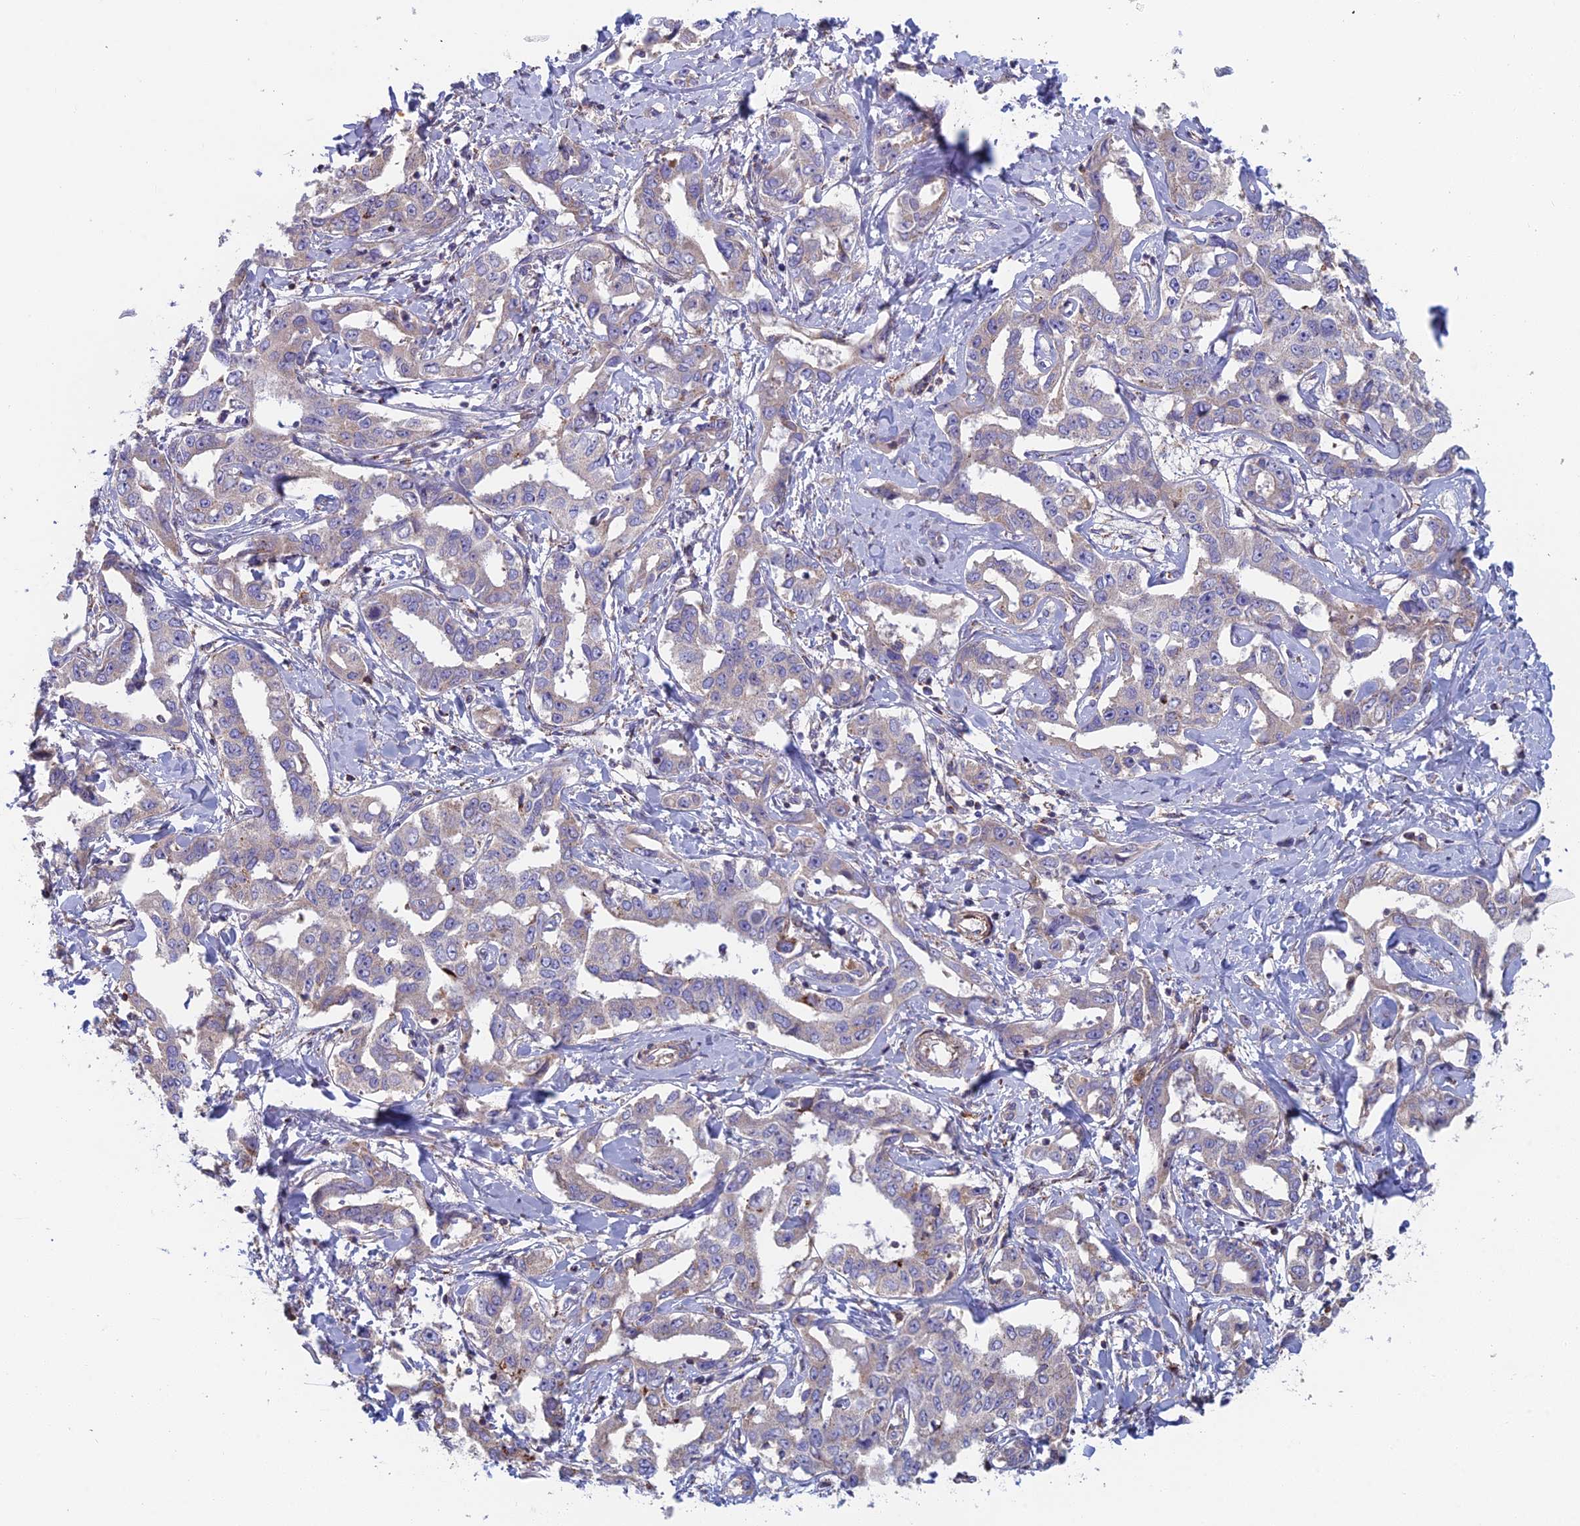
{"staining": {"intensity": "weak", "quantity": "<25%", "location": "cytoplasmic/membranous"}, "tissue": "liver cancer", "cell_type": "Tumor cells", "image_type": "cancer", "snomed": [{"axis": "morphology", "description": "Cholangiocarcinoma"}, {"axis": "topography", "description": "Liver"}], "caption": "Tumor cells are negative for protein expression in human cholangiocarcinoma (liver).", "gene": "IFTAP", "patient": {"sex": "male", "age": 59}}